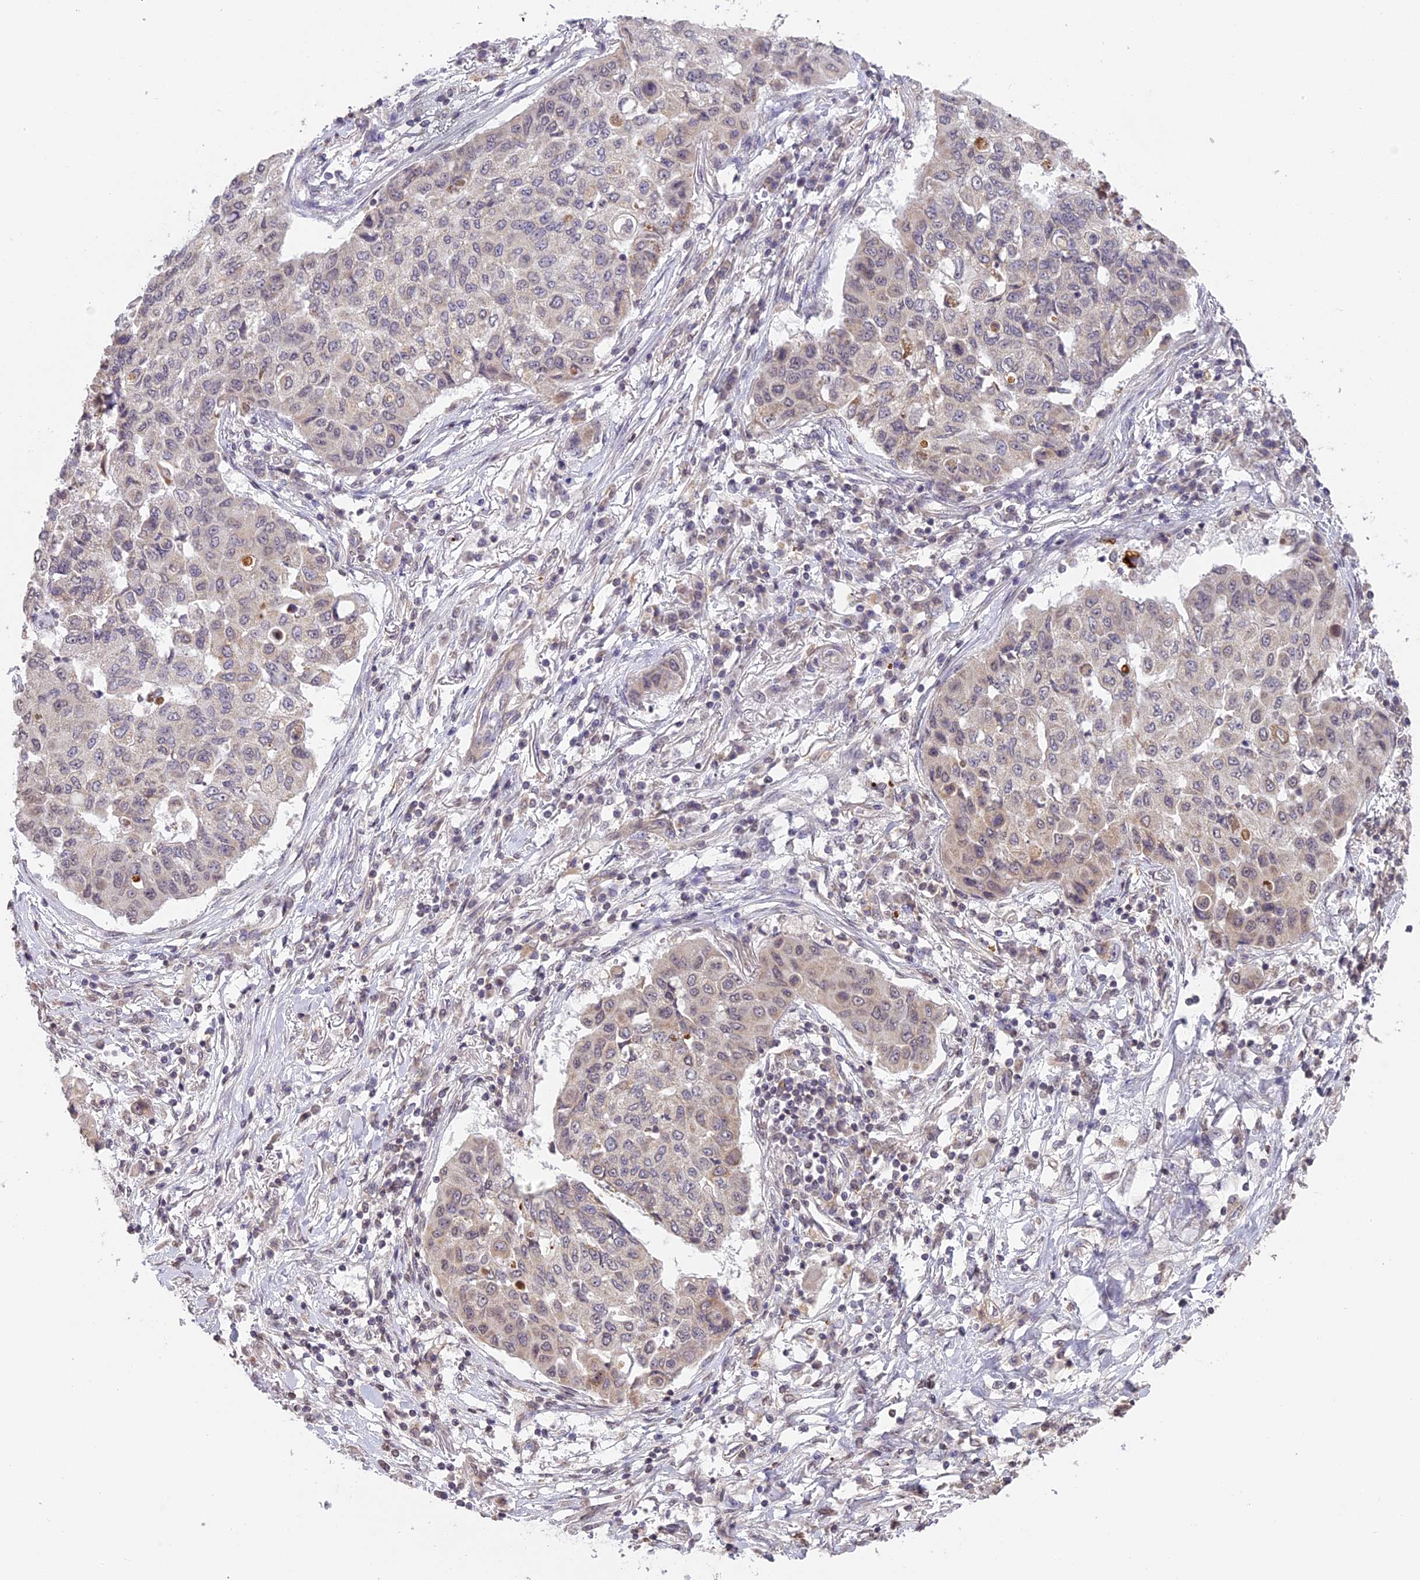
{"staining": {"intensity": "weak", "quantity": "<25%", "location": "cytoplasmic/membranous,nuclear"}, "tissue": "lung cancer", "cell_type": "Tumor cells", "image_type": "cancer", "snomed": [{"axis": "morphology", "description": "Squamous cell carcinoma, NOS"}, {"axis": "topography", "description": "Lung"}], "caption": "Immunohistochemistry (IHC) photomicrograph of neoplastic tissue: human lung cancer (squamous cell carcinoma) stained with DAB (3,3'-diaminobenzidine) exhibits no significant protein expression in tumor cells.", "gene": "ERG28", "patient": {"sex": "male", "age": 74}}